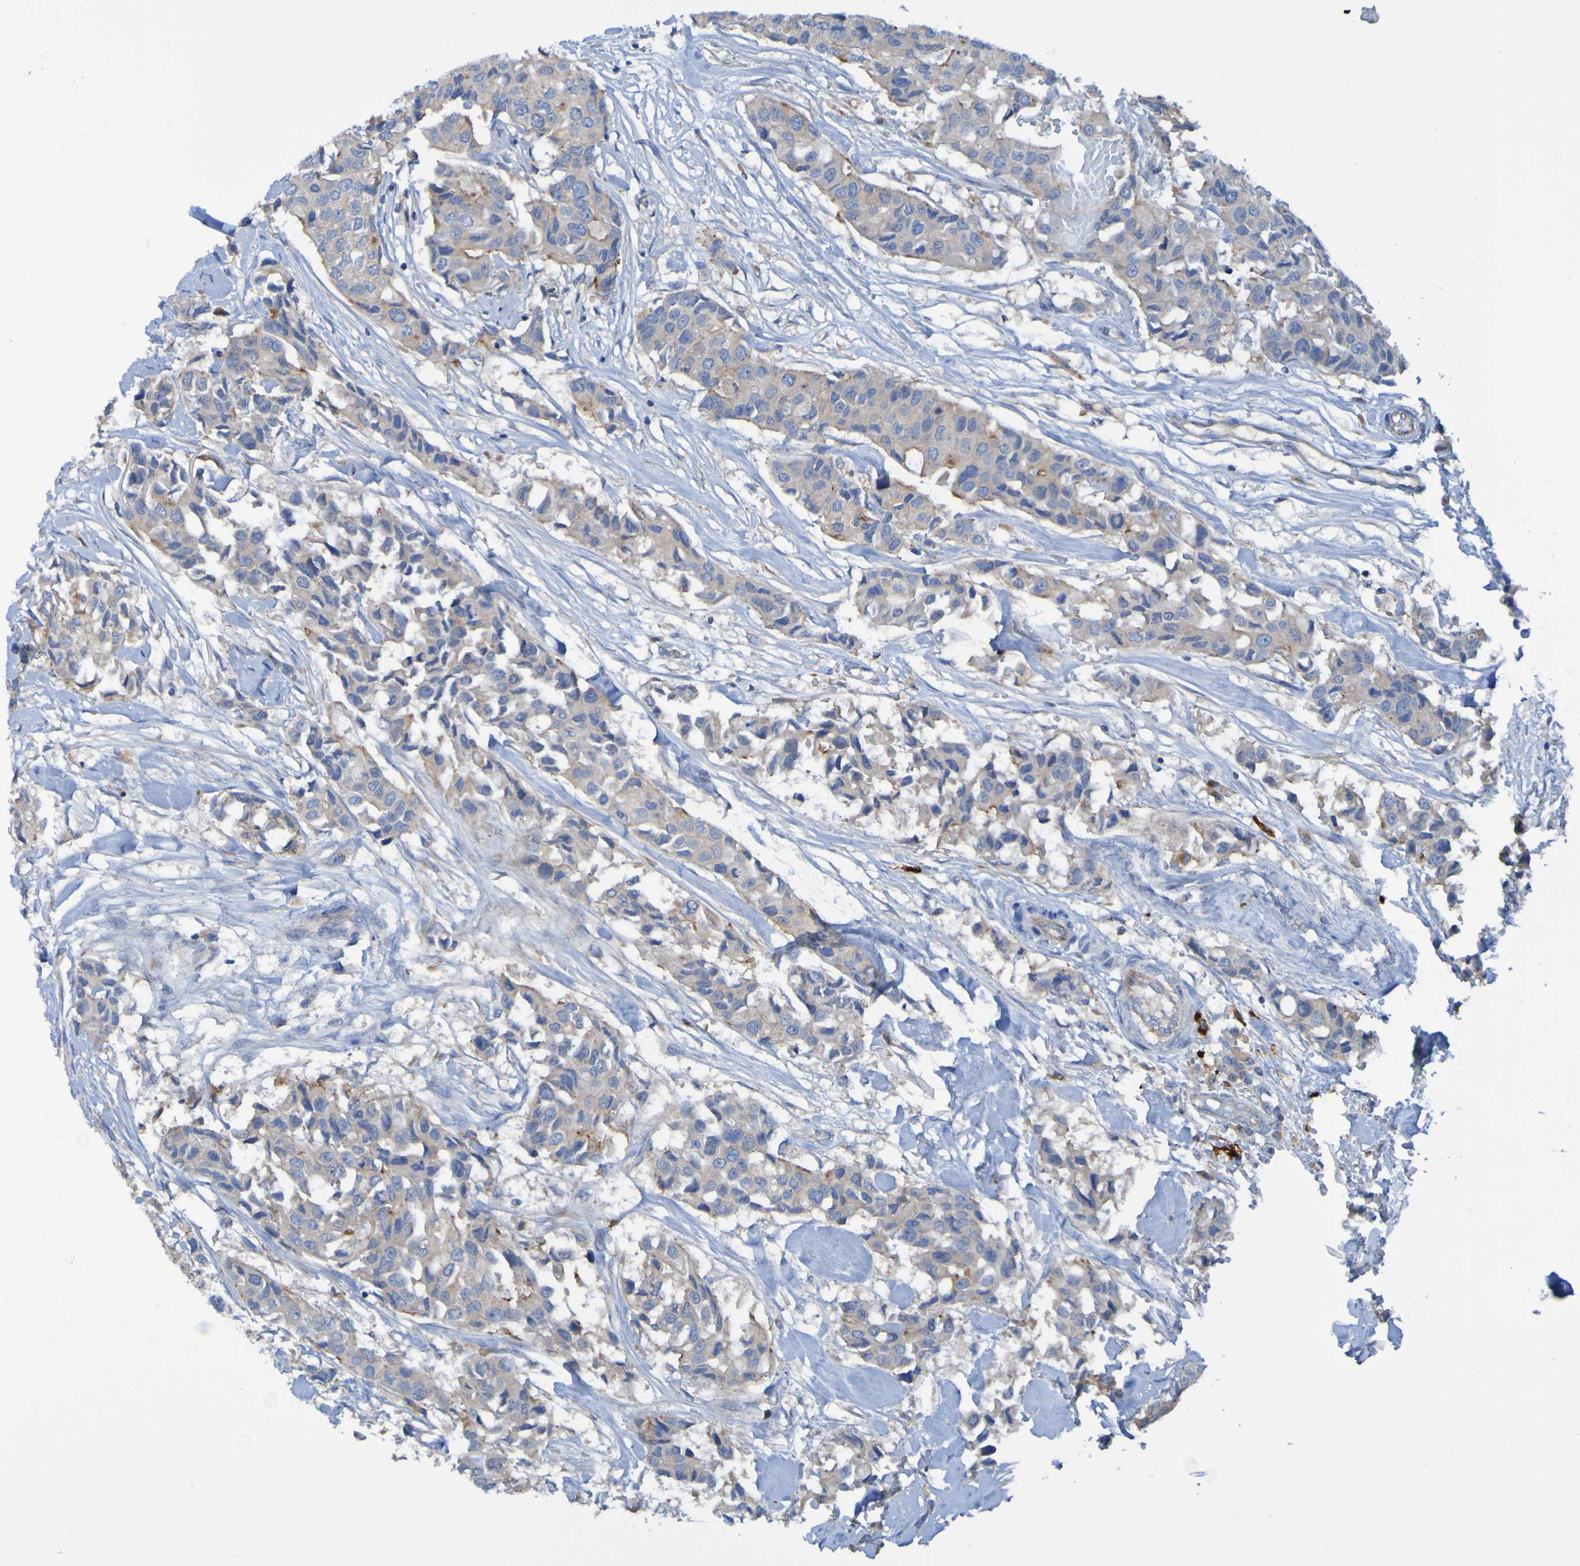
{"staining": {"intensity": "weak", "quantity": ">75%", "location": "cytoplasmic/membranous"}, "tissue": "breast cancer", "cell_type": "Tumor cells", "image_type": "cancer", "snomed": [{"axis": "morphology", "description": "Duct carcinoma"}, {"axis": "topography", "description": "Breast"}], "caption": "Immunohistochemical staining of breast cancer (invasive ductal carcinoma) demonstrates low levels of weak cytoplasmic/membranous staining in about >75% of tumor cells.", "gene": "ARHGEF16", "patient": {"sex": "female", "age": 80}}